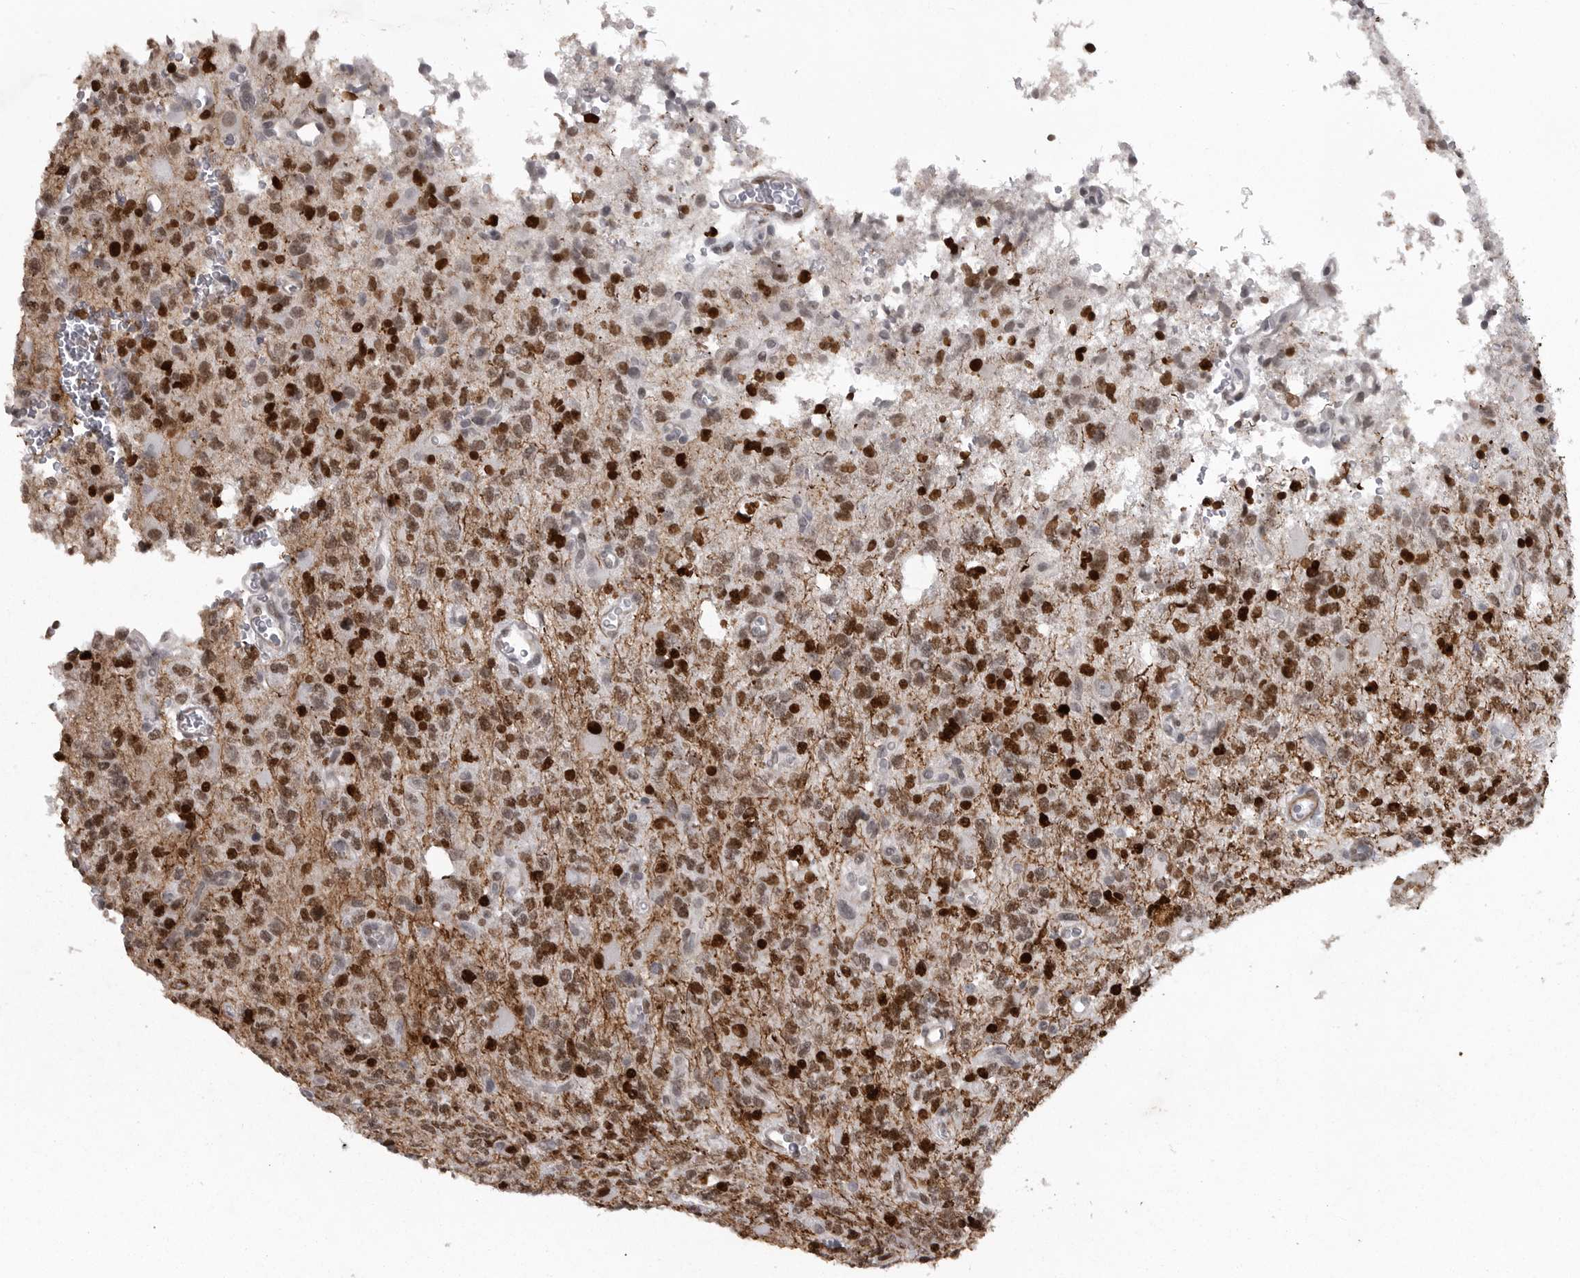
{"staining": {"intensity": "strong", "quantity": "25%-75%", "location": "nuclear"}, "tissue": "glioma", "cell_type": "Tumor cells", "image_type": "cancer", "snomed": [{"axis": "morphology", "description": "Glioma, malignant, High grade"}, {"axis": "topography", "description": "Brain"}], "caption": "About 25%-75% of tumor cells in glioma reveal strong nuclear protein staining as visualized by brown immunohistochemical staining.", "gene": "HMGN3", "patient": {"sex": "female", "age": 62}}